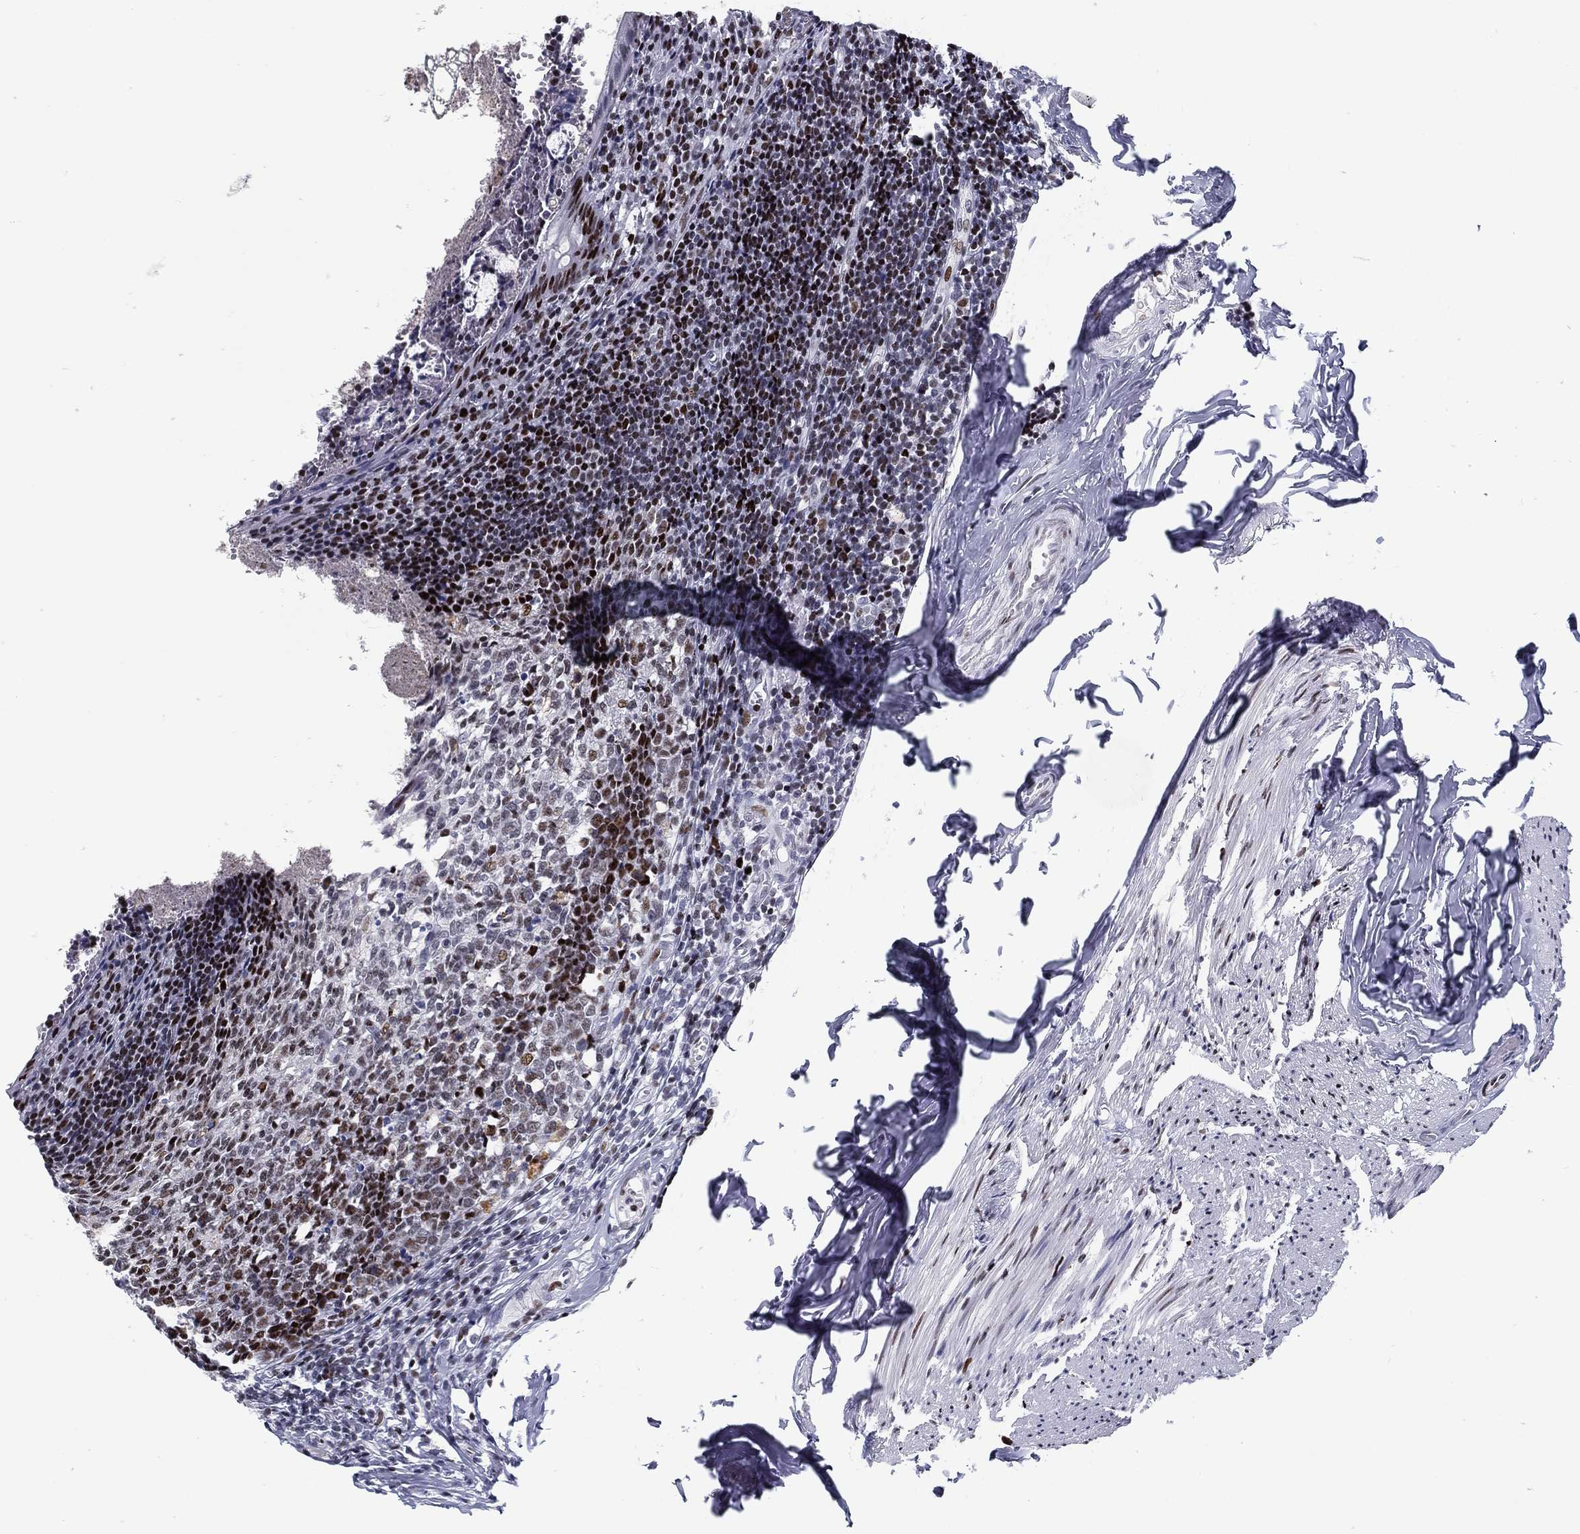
{"staining": {"intensity": "strong", "quantity": "25%-75%", "location": "nuclear"}, "tissue": "appendix", "cell_type": "Glandular cells", "image_type": "normal", "snomed": [{"axis": "morphology", "description": "Normal tissue, NOS"}, {"axis": "topography", "description": "Appendix"}], "caption": "Normal appendix shows strong nuclear positivity in approximately 25%-75% of glandular cells.", "gene": "CYB561D2", "patient": {"sex": "female", "age": 23}}